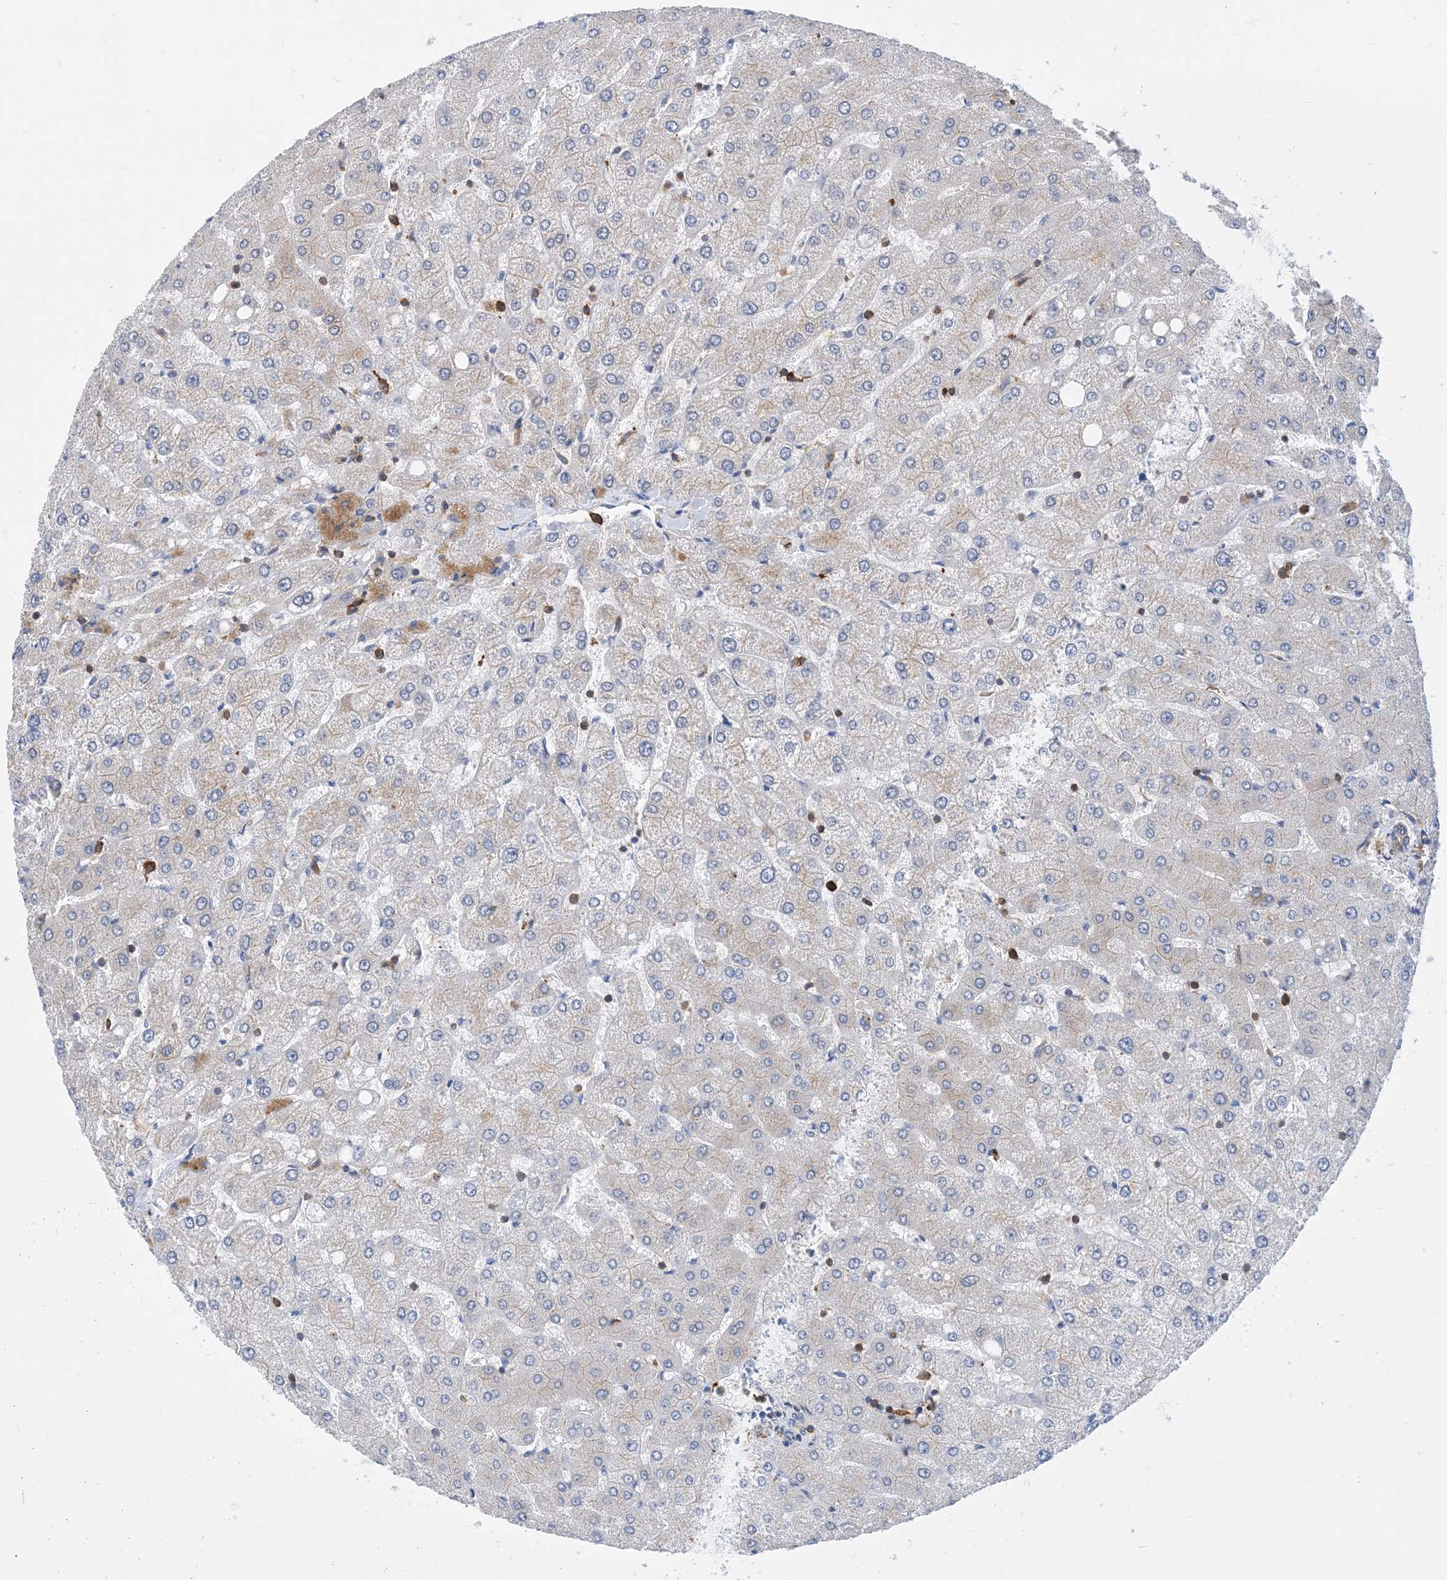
{"staining": {"intensity": "weak", "quantity": "25%-75%", "location": "cytoplasmic/membranous"}, "tissue": "liver", "cell_type": "Cholangiocytes", "image_type": "normal", "snomed": [{"axis": "morphology", "description": "Normal tissue, NOS"}, {"axis": "topography", "description": "Liver"}], "caption": "Unremarkable liver was stained to show a protein in brown. There is low levels of weak cytoplasmic/membranous expression in about 25%-75% of cholangiocytes.", "gene": "DYNC1LI1", "patient": {"sex": "female", "age": 54}}